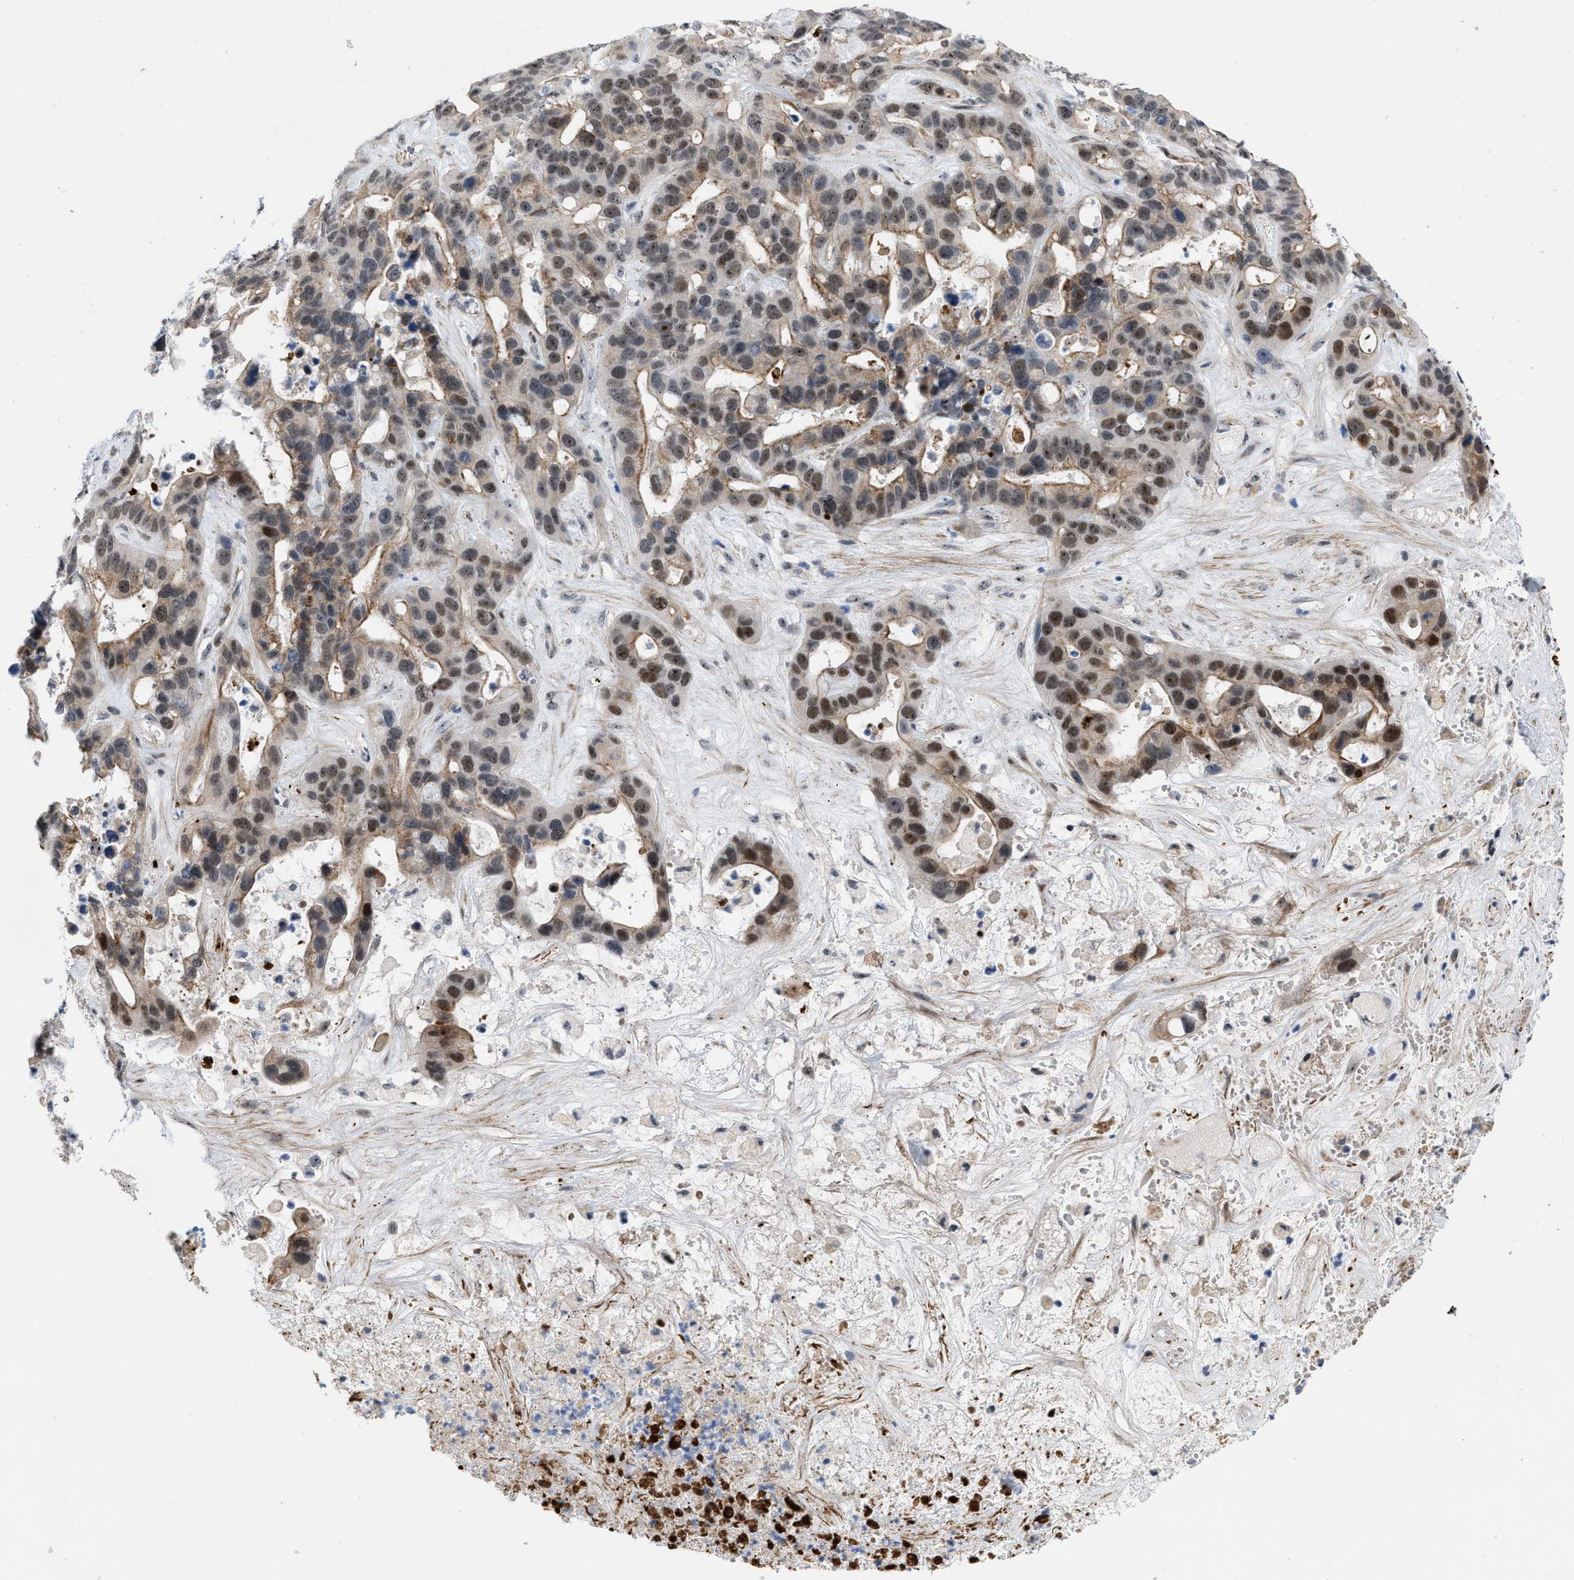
{"staining": {"intensity": "moderate", "quantity": ">75%", "location": "nuclear"}, "tissue": "liver cancer", "cell_type": "Tumor cells", "image_type": "cancer", "snomed": [{"axis": "morphology", "description": "Cholangiocarcinoma"}, {"axis": "topography", "description": "Liver"}], "caption": "Liver cholangiocarcinoma stained with a brown dye reveals moderate nuclear positive expression in approximately >75% of tumor cells.", "gene": "POLR1F", "patient": {"sex": "female", "age": 65}}